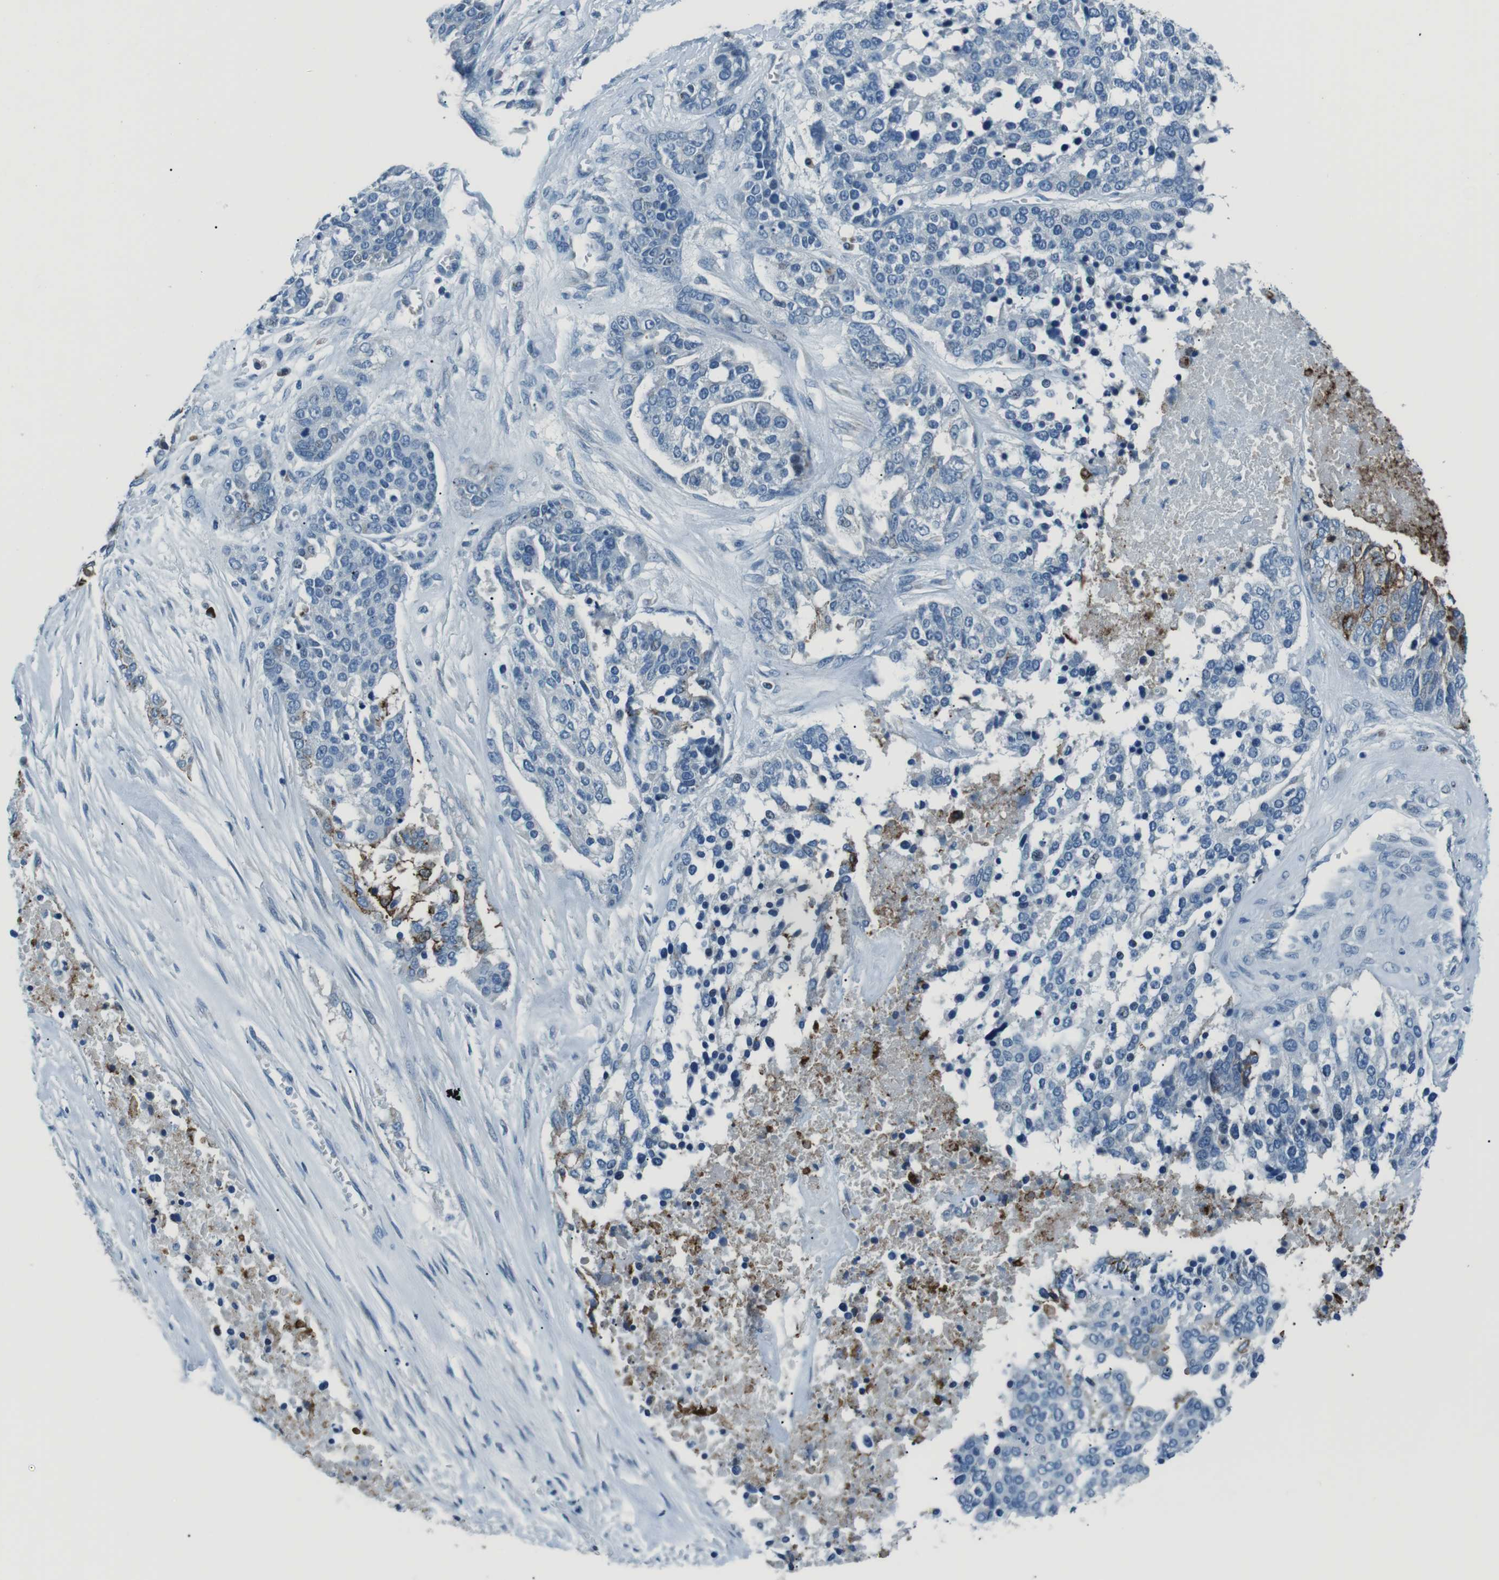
{"staining": {"intensity": "negative", "quantity": "none", "location": "none"}, "tissue": "ovarian cancer", "cell_type": "Tumor cells", "image_type": "cancer", "snomed": [{"axis": "morphology", "description": "Cystadenocarcinoma, serous, NOS"}, {"axis": "topography", "description": "Ovary"}], "caption": "Immunohistochemistry of human serous cystadenocarcinoma (ovarian) shows no positivity in tumor cells.", "gene": "ST6GAL1", "patient": {"sex": "female", "age": 44}}